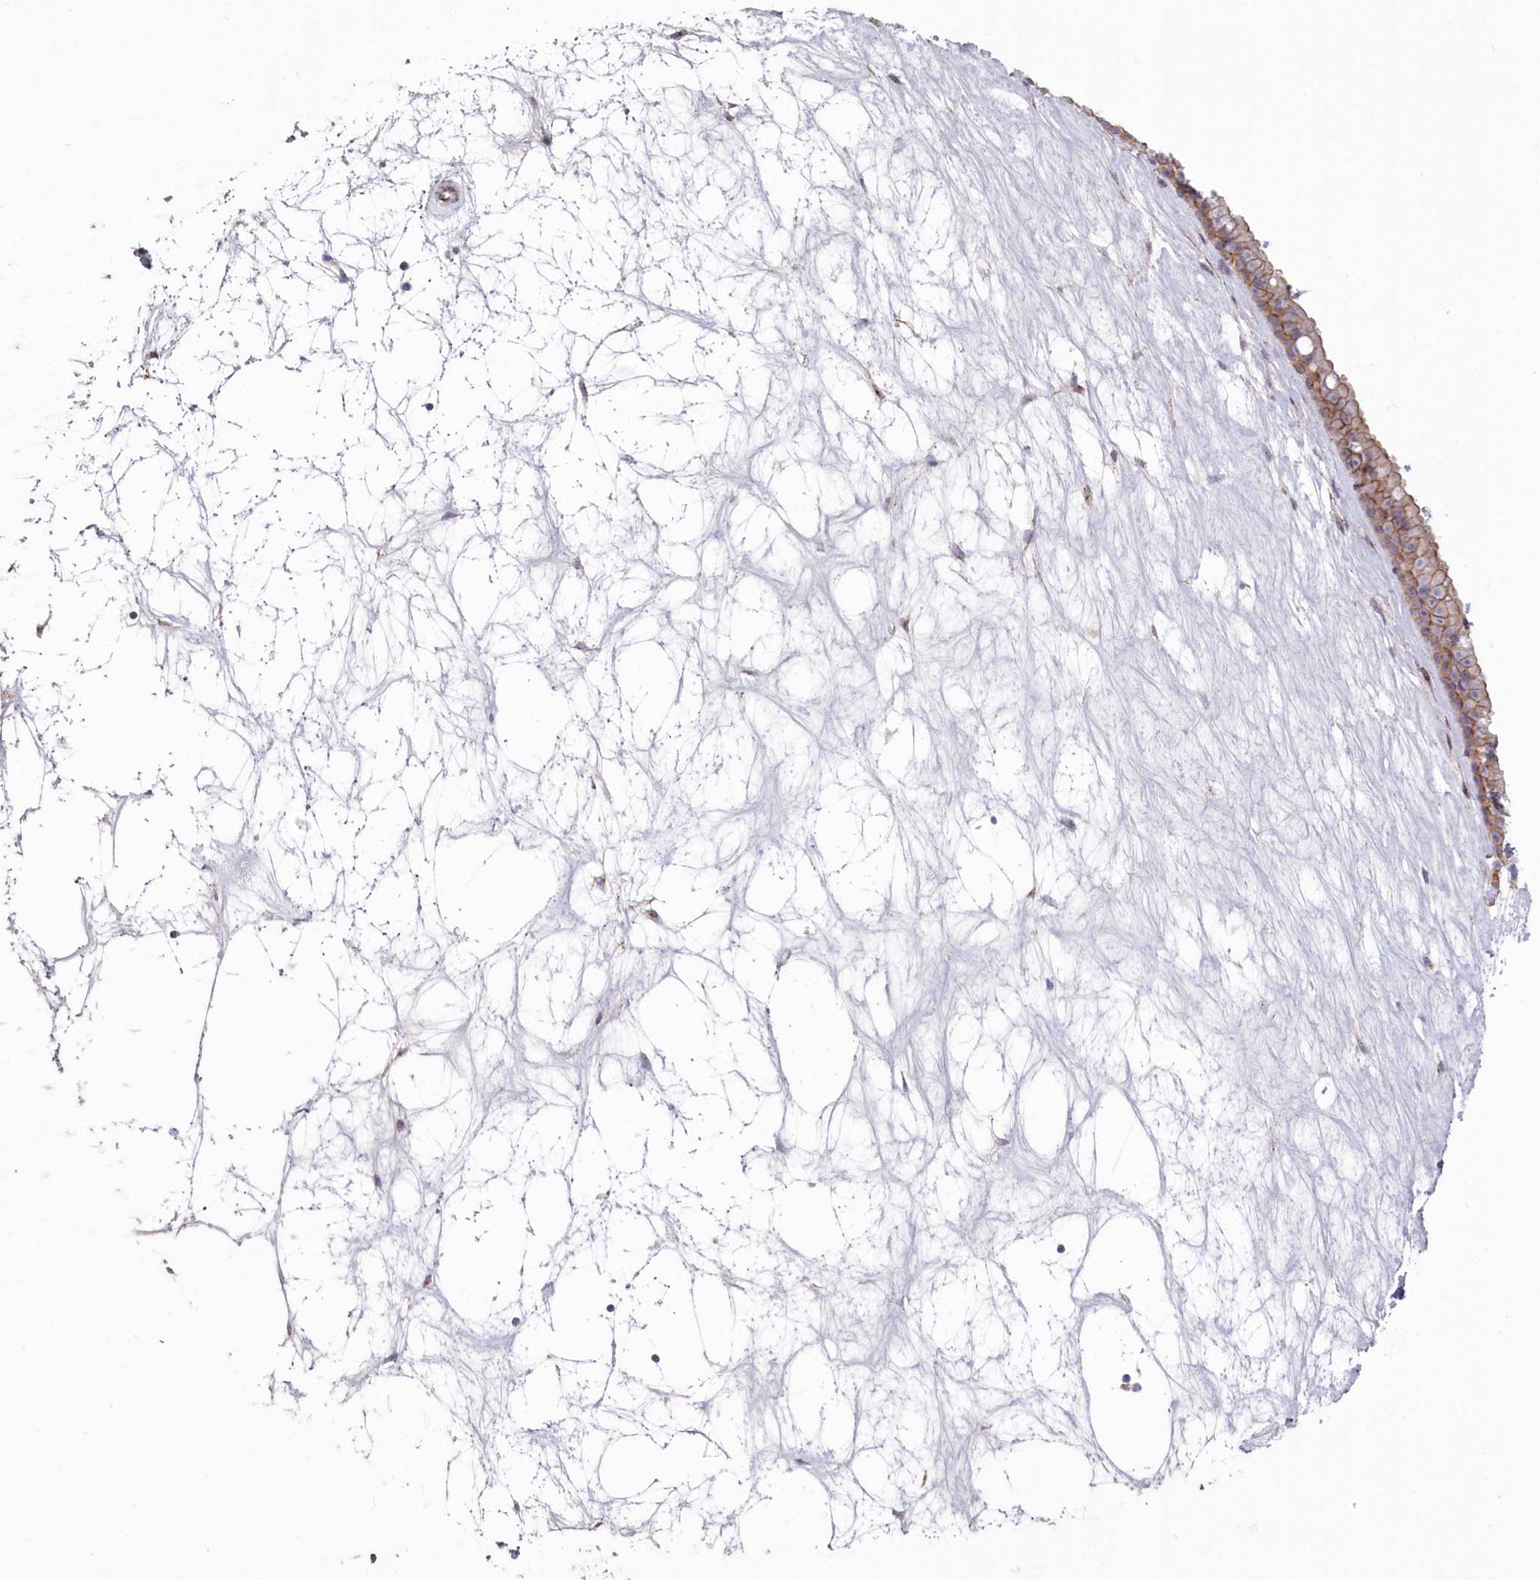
{"staining": {"intensity": "moderate", "quantity": "25%-75%", "location": "cytoplasmic/membranous"}, "tissue": "nasopharynx", "cell_type": "Respiratory epithelial cells", "image_type": "normal", "snomed": [{"axis": "morphology", "description": "Normal tissue, NOS"}, {"axis": "topography", "description": "Nasopharynx"}], "caption": "Respiratory epithelial cells display medium levels of moderate cytoplasmic/membranous expression in about 25%-75% of cells in normal human nasopharynx.", "gene": "RAB11FIP5", "patient": {"sex": "male", "age": 64}}